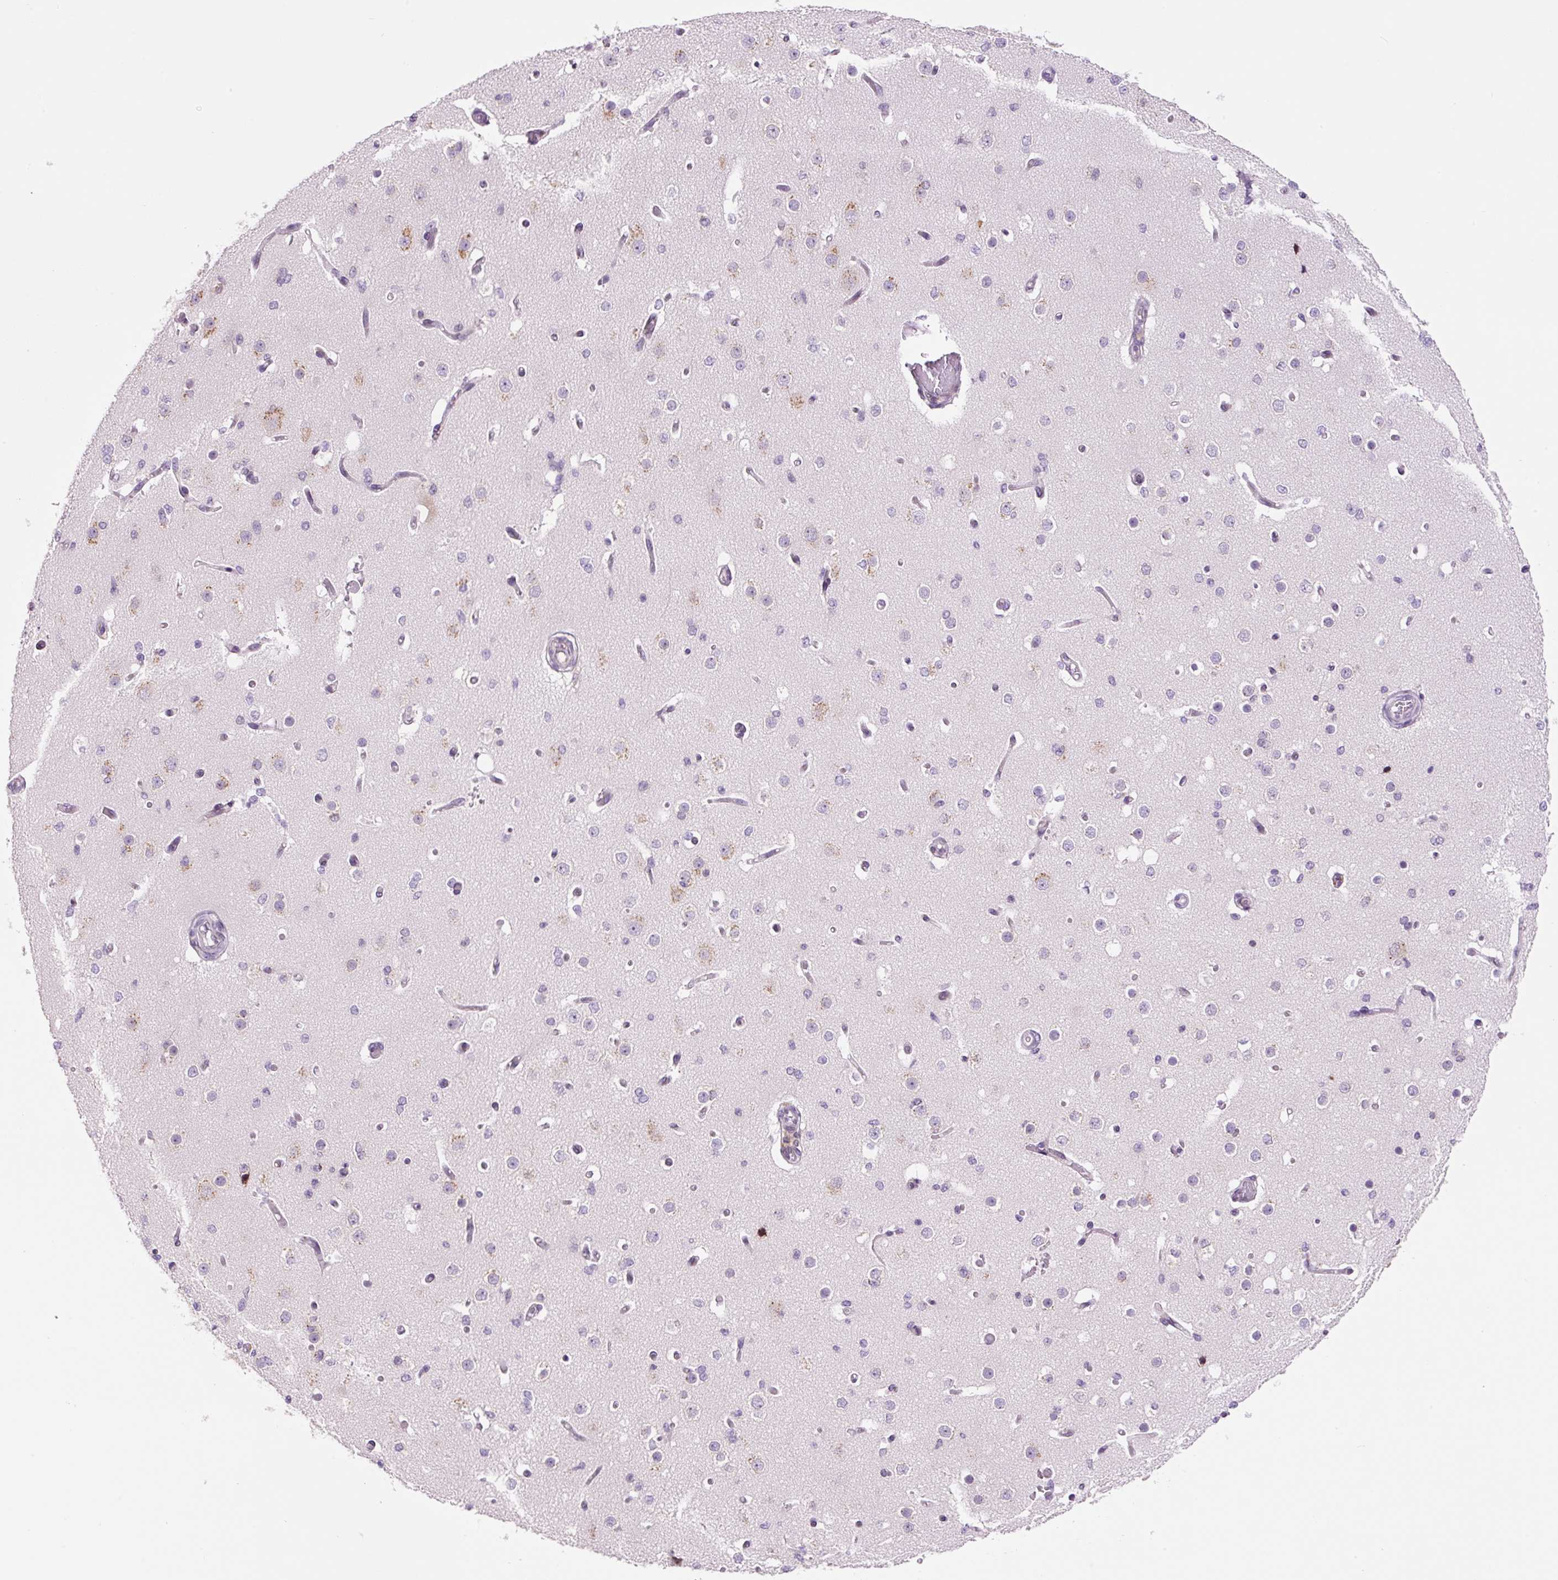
{"staining": {"intensity": "negative", "quantity": "none", "location": "none"}, "tissue": "cerebral cortex", "cell_type": "Endothelial cells", "image_type": "normal", "snomed": [{"axis": "morphology", "description": "Normal tissue, NOS"}, {"axis": "morphology", "description": "Inflammation, NOS"}, {"axis": "topography", "description": "Cerebral cortex"}], "caption": "IHC image of benign cerebral cortex stained for a protein (brown), which demonstrates no expression in endothelial cells.", "gene": "RPL41", "patient": {"sex": "male", "age": 6}}